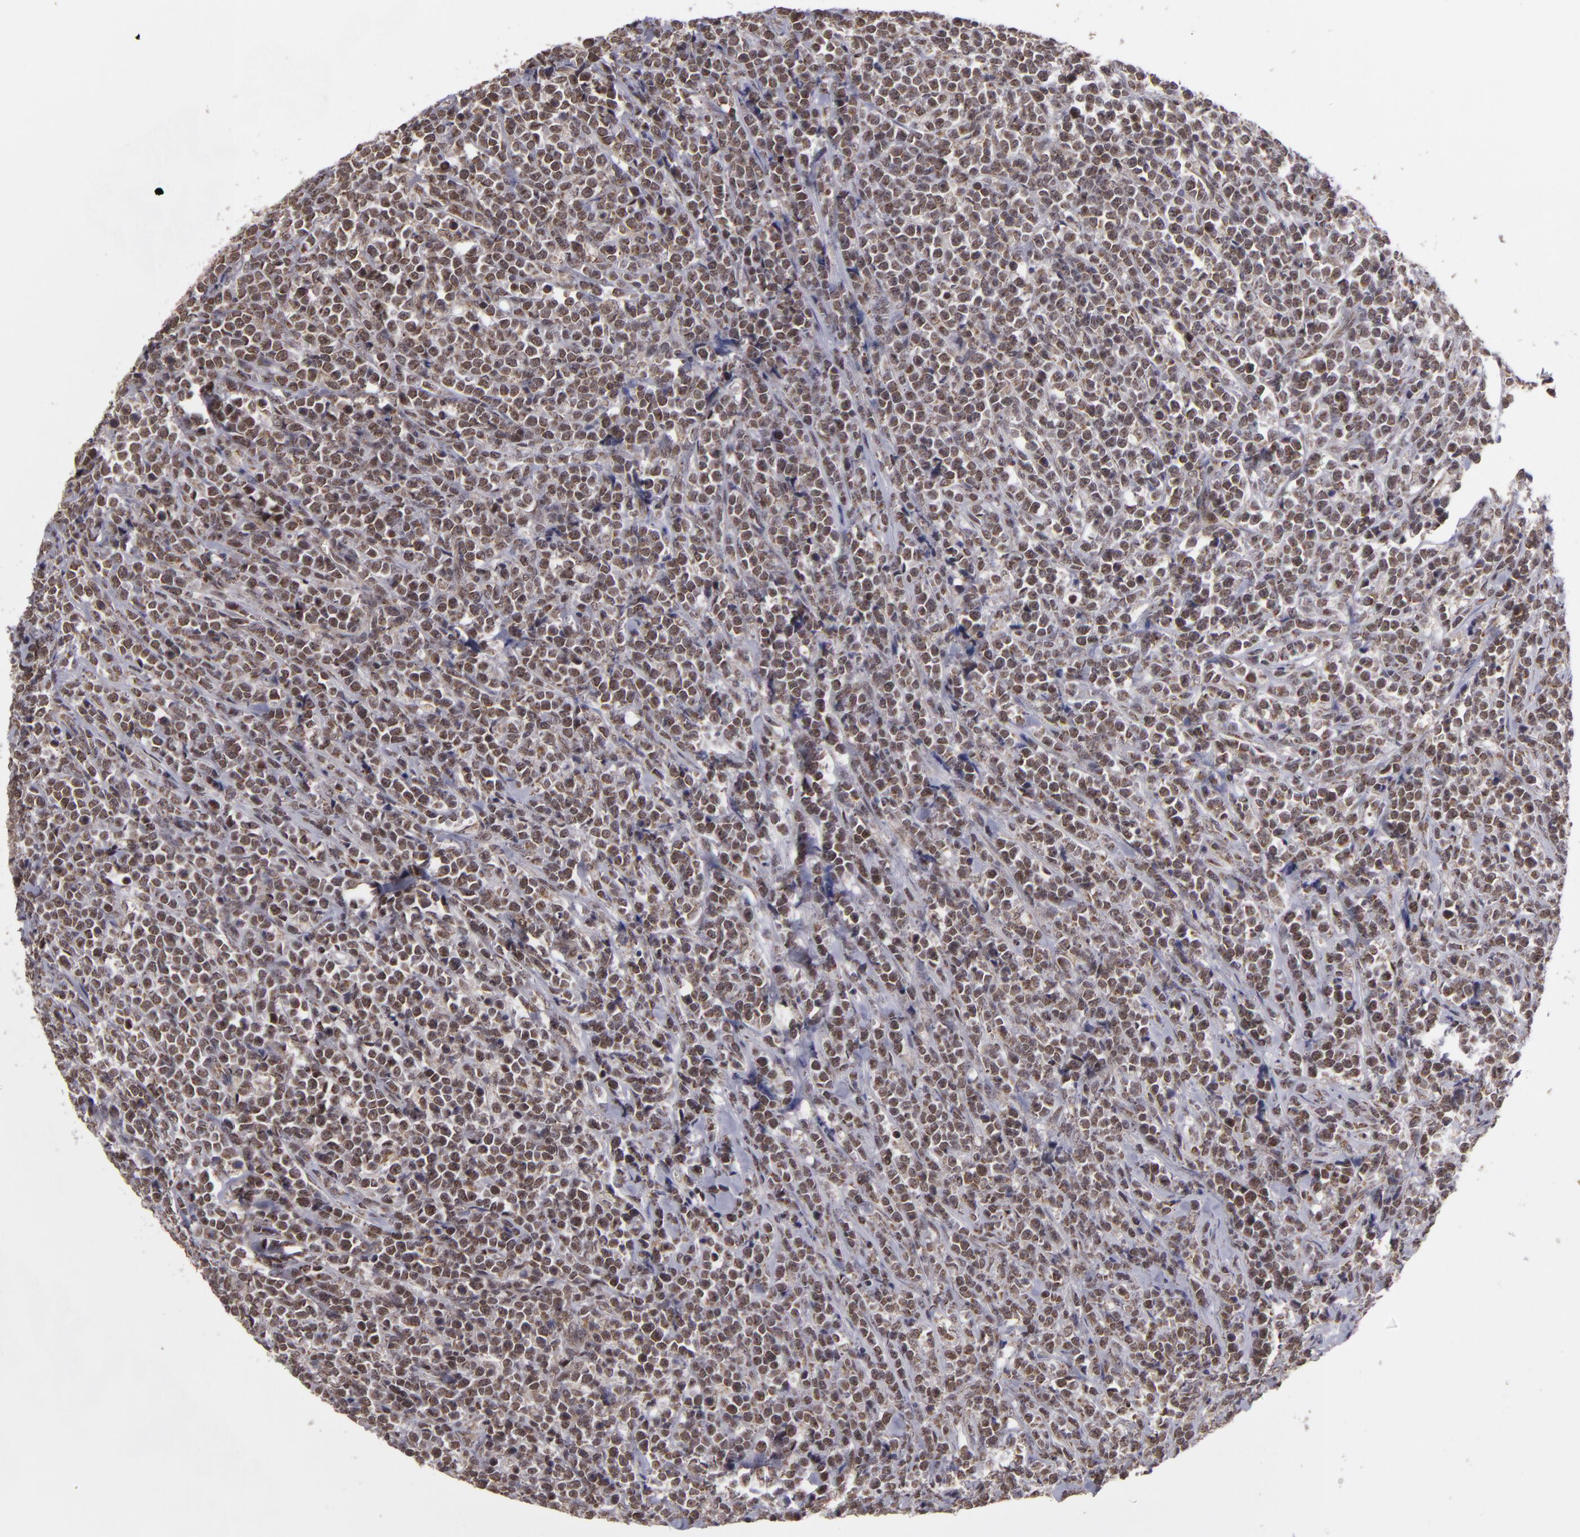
{"staining": {"intensity": "weak", "quantity": ">75%", "location": "nuclear"}, "tissue": "lymphoma", "cell_type": "Tumor cells", "image_type": "cancer", "snomed": [{"axis": "morphology", "description": "Malignant lymphoma, non-Hodgkin's type, High grade"}, {"axis": "topography", "description": "Small intestine"}, {"axis": "topography", "description": "Colon"}], "caption": "This is a micrograph of immunohistochemistry (IHC) staining of malignant lymphoma, non-Hodgkin's type (high-grade), which shows weak staining in the nuclear of tumor cells.", "gene": "MXD1", "patient": {"sex": "male", "age": 8}}